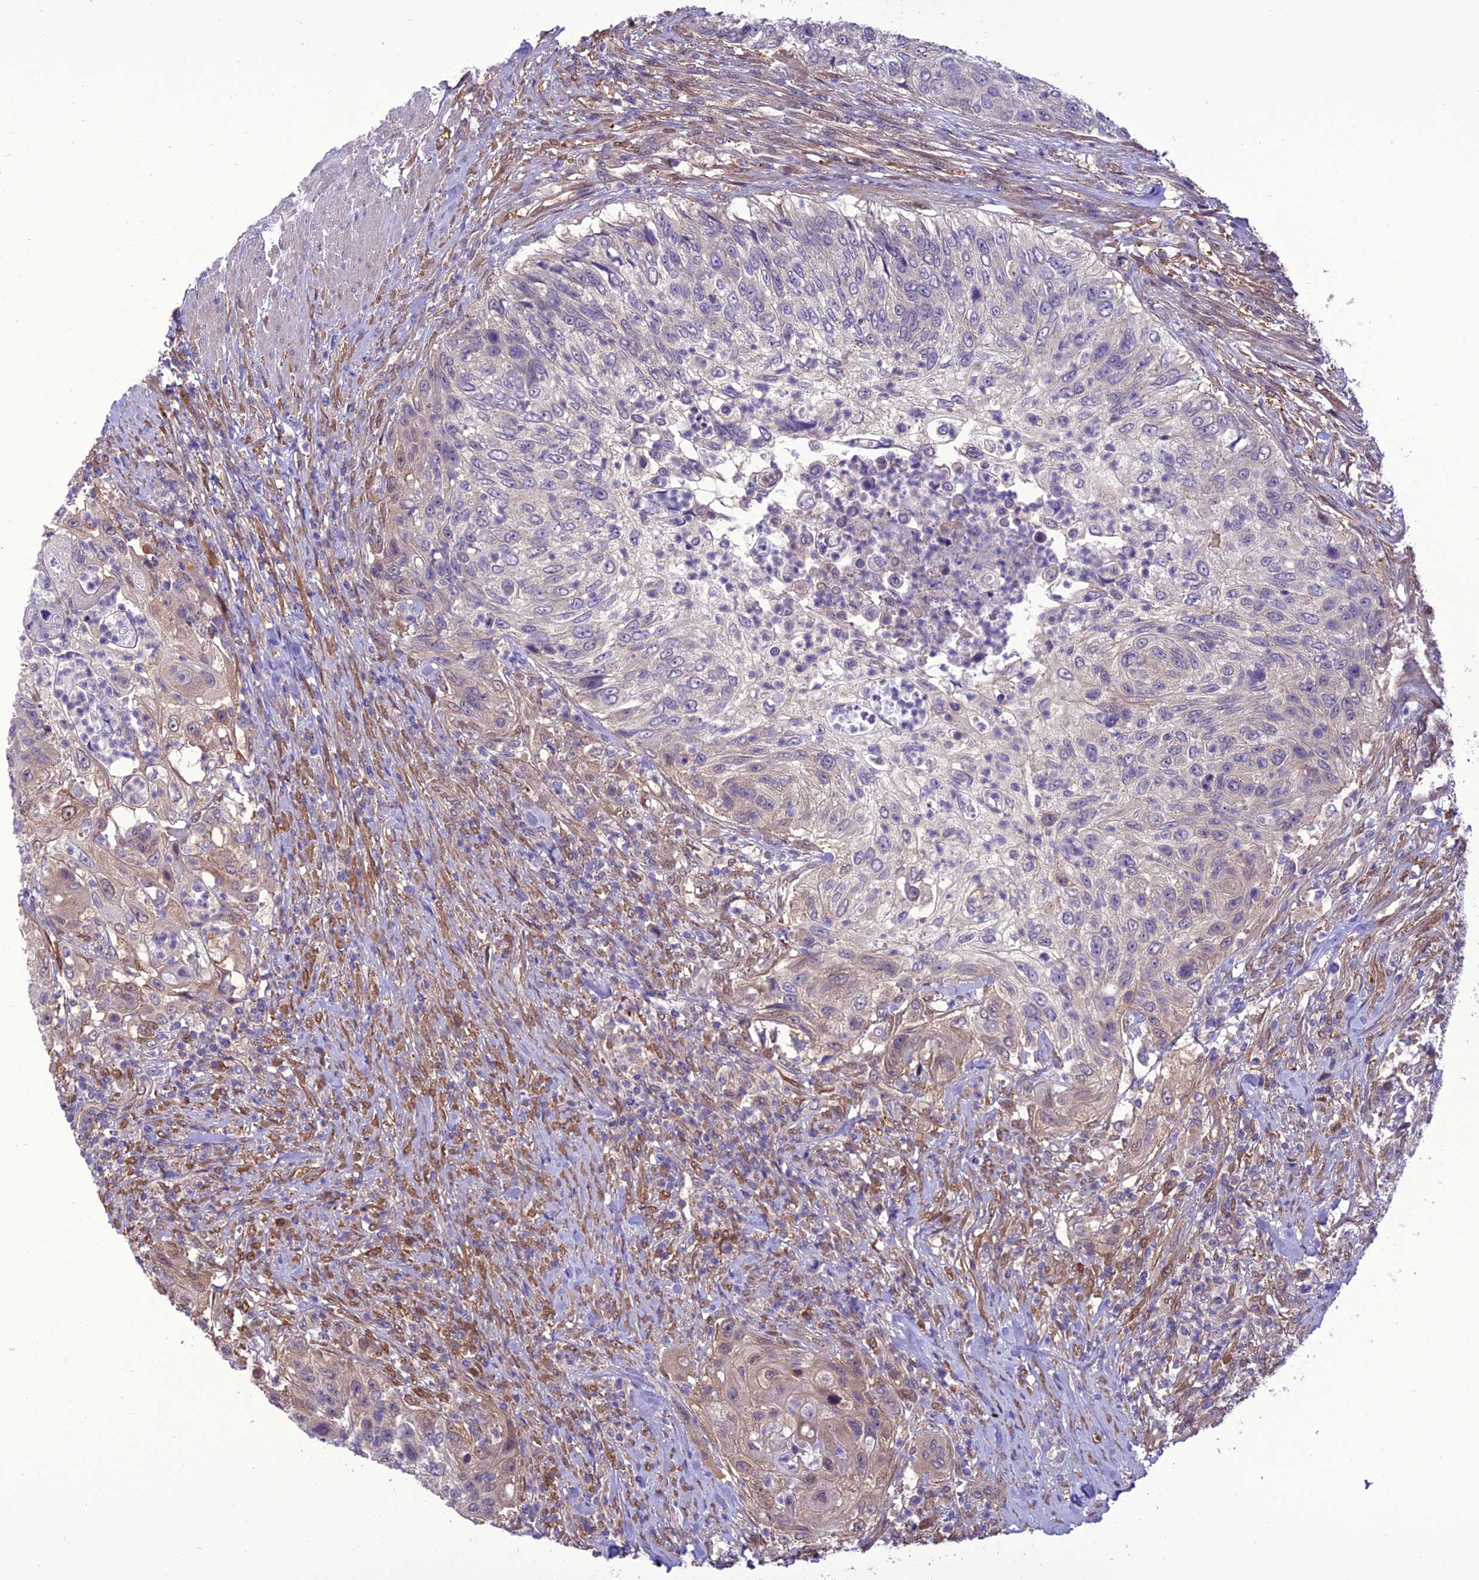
{"staining": {"intensity": "negative", "quantity": "none", "location": "none"}, "tissue": "urothelial cancer", "cell_type": "Tumor cells", "image_type": "cancer", "snomed": [{"axis": "morphology", "description": "Urothelial carcinoma, High grade"}, {"axis": "topography", "description": "Urinary bladder"}], "caption": "Human urothelial cancer stained for a protein using immunohistochemistry (IHC) demonstrates no positivity in tumor cells.", "gene": "BORCS6", "patient": {"sex": "female", "age": 60}}